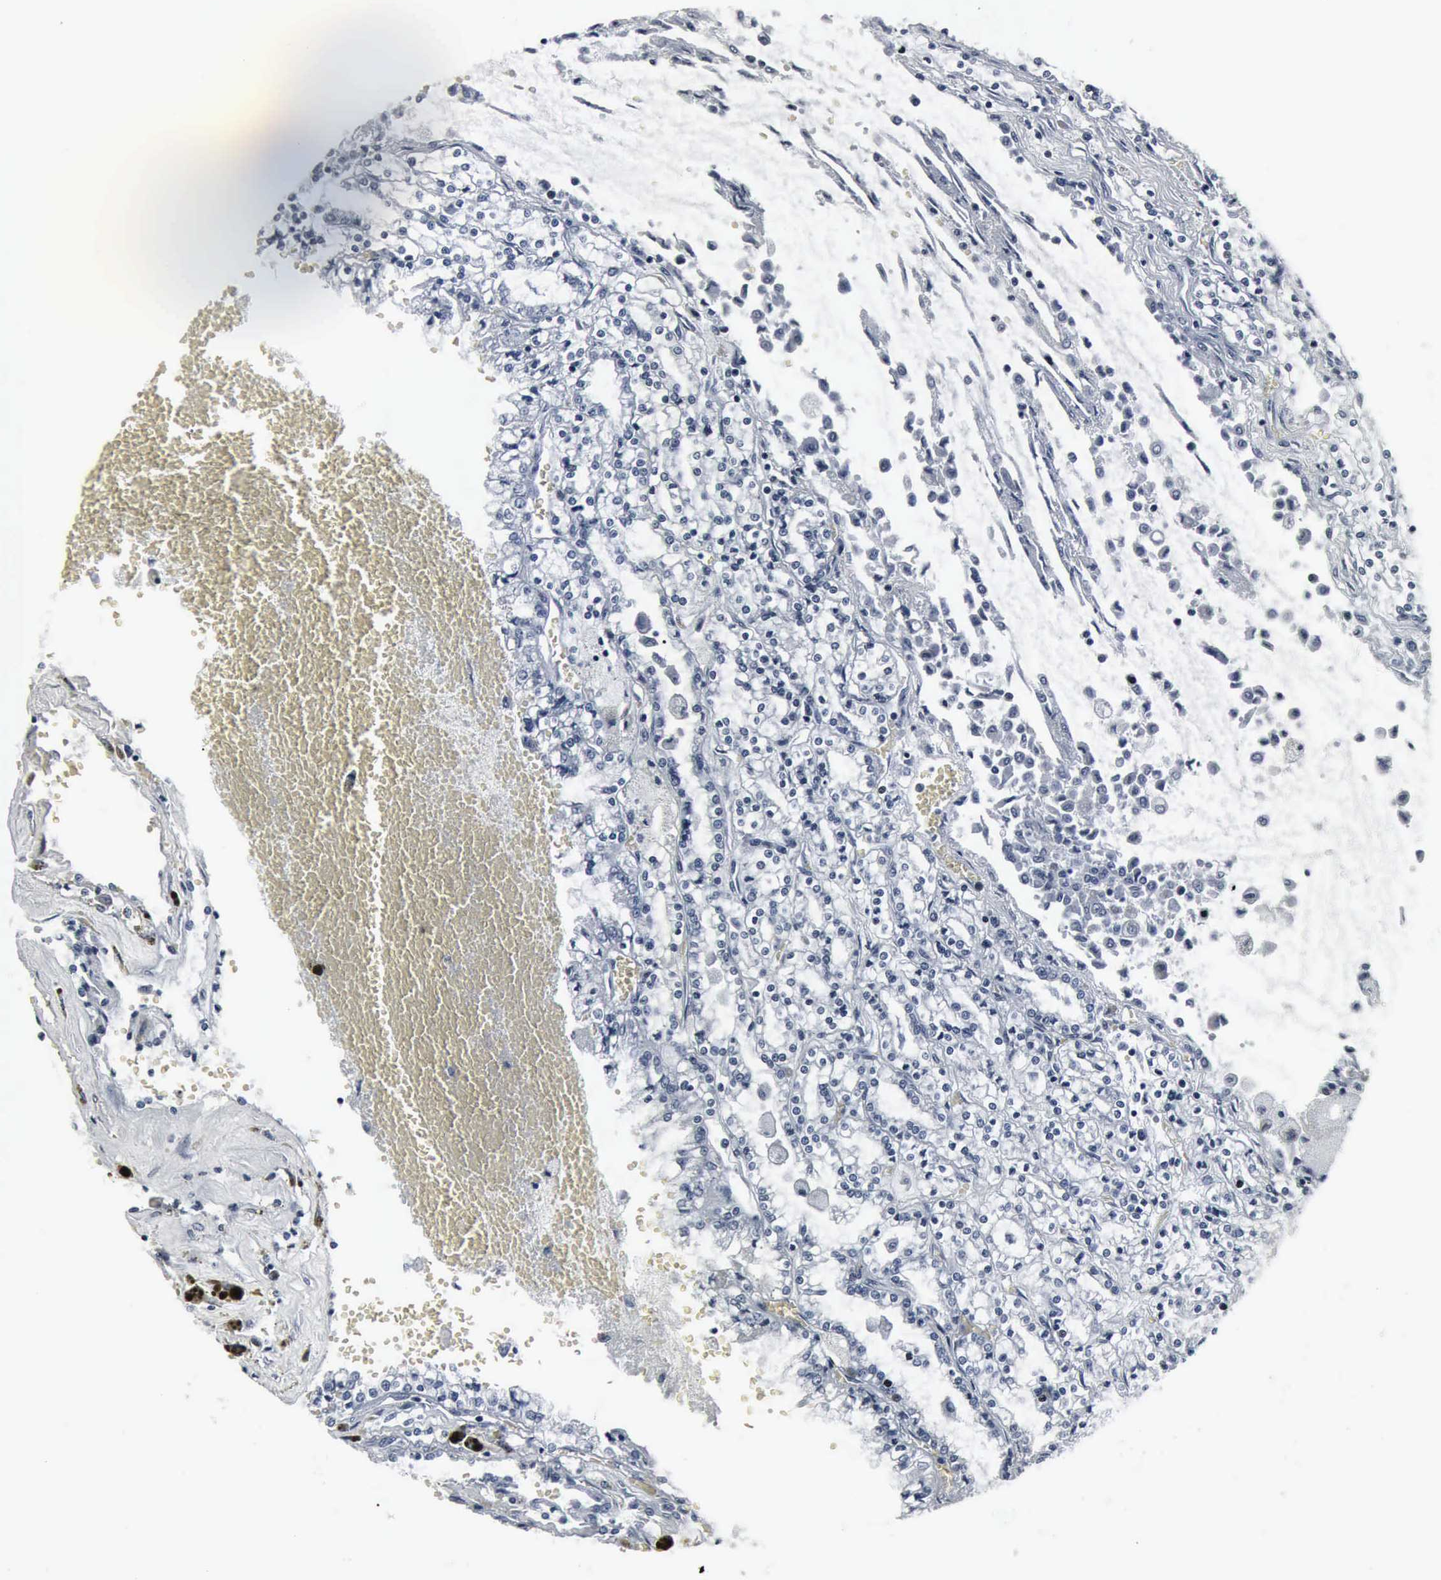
{"staining": {"intensity": "negative", "quantity": "none", "location": "none"}, "tissue": "renal cancer", "cell_type": "Tumor cells", "image_type": "cancer", "snomed": [{"axis": "morphology", "description": "Adenocarcinoma, NOS"}, {"axis": "topography", "description": "Kidney"}], "caption": "There is no significant staining in tumor cells of renal adenocarcinoma.", "gene": "SNAP25", "patient": {"sex": "female", "age": 56}}